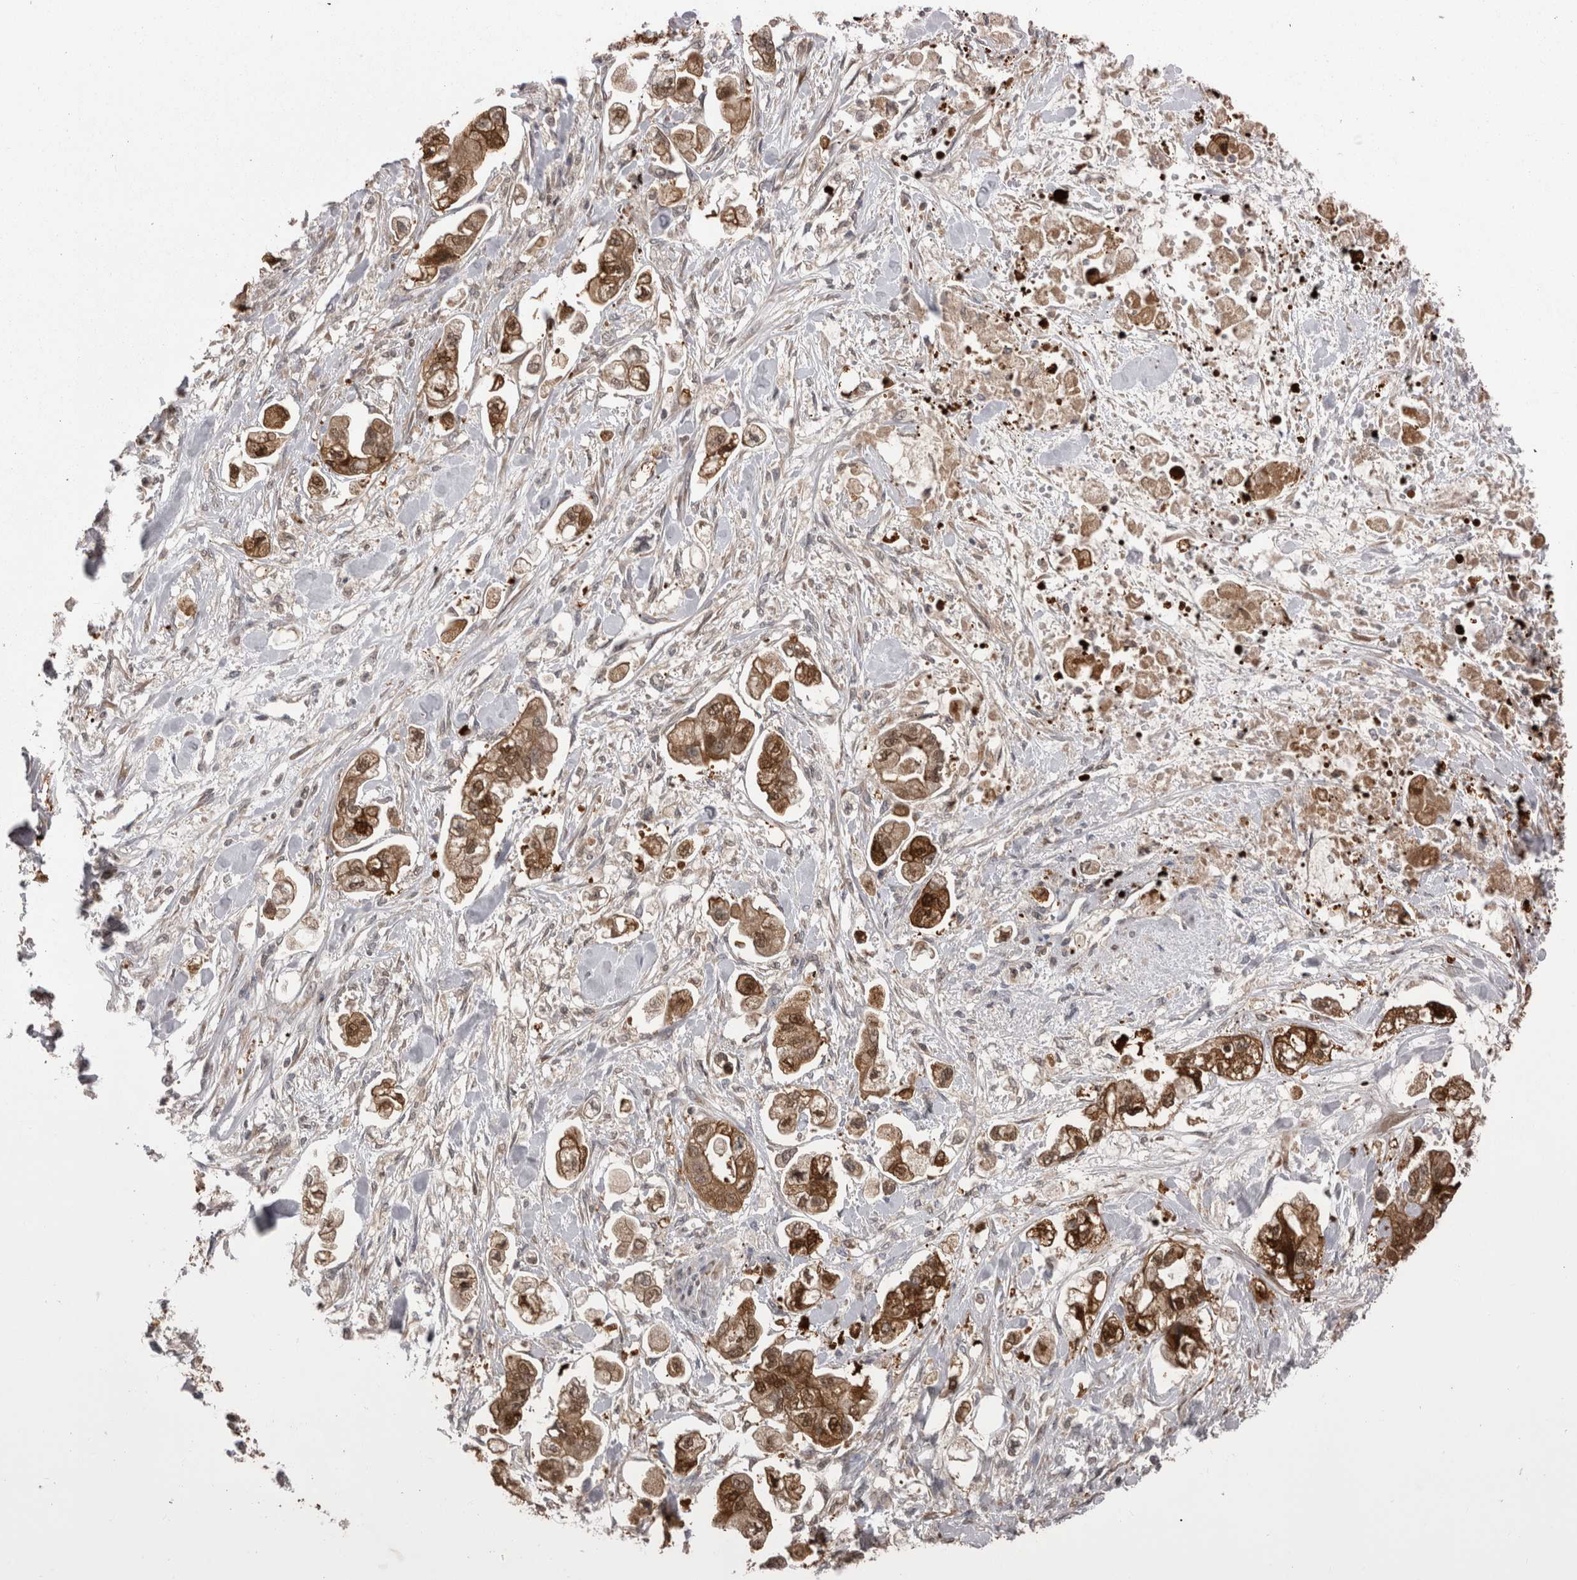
{"staining": {"intensity": "moderate", "quantity": ">75%", "location": "cytoplasmic/membranous,nuclear"}, "tissue": "stomach cancer", "cell_type": "Tumor cells", "image_type": "cancer", "snomed": [{"axis": "morphology", "description": "Normal tissue, NOS"}, {"axis": "morphology", "description": "Adenocarcinoma, NOS"}, {"axis": "topography", "description": "Stomach"}], "caption": "Immunohistochemistry (DAB) staining of stomach cancer (adenocarcinoma) demonstrates moderate cytoplasmic/membranous and nuclear protein positivity in approximately >75% of tumor cells. The staining was performed using DAB (3,3'-diaminobenzidine) to visualize the protein expression in brown, while the nuclei were stained in blue with hematoxylin (Magnification: 20x).", "gene": "CHIC2", "patient": {"sex": "male", "age": 62}}